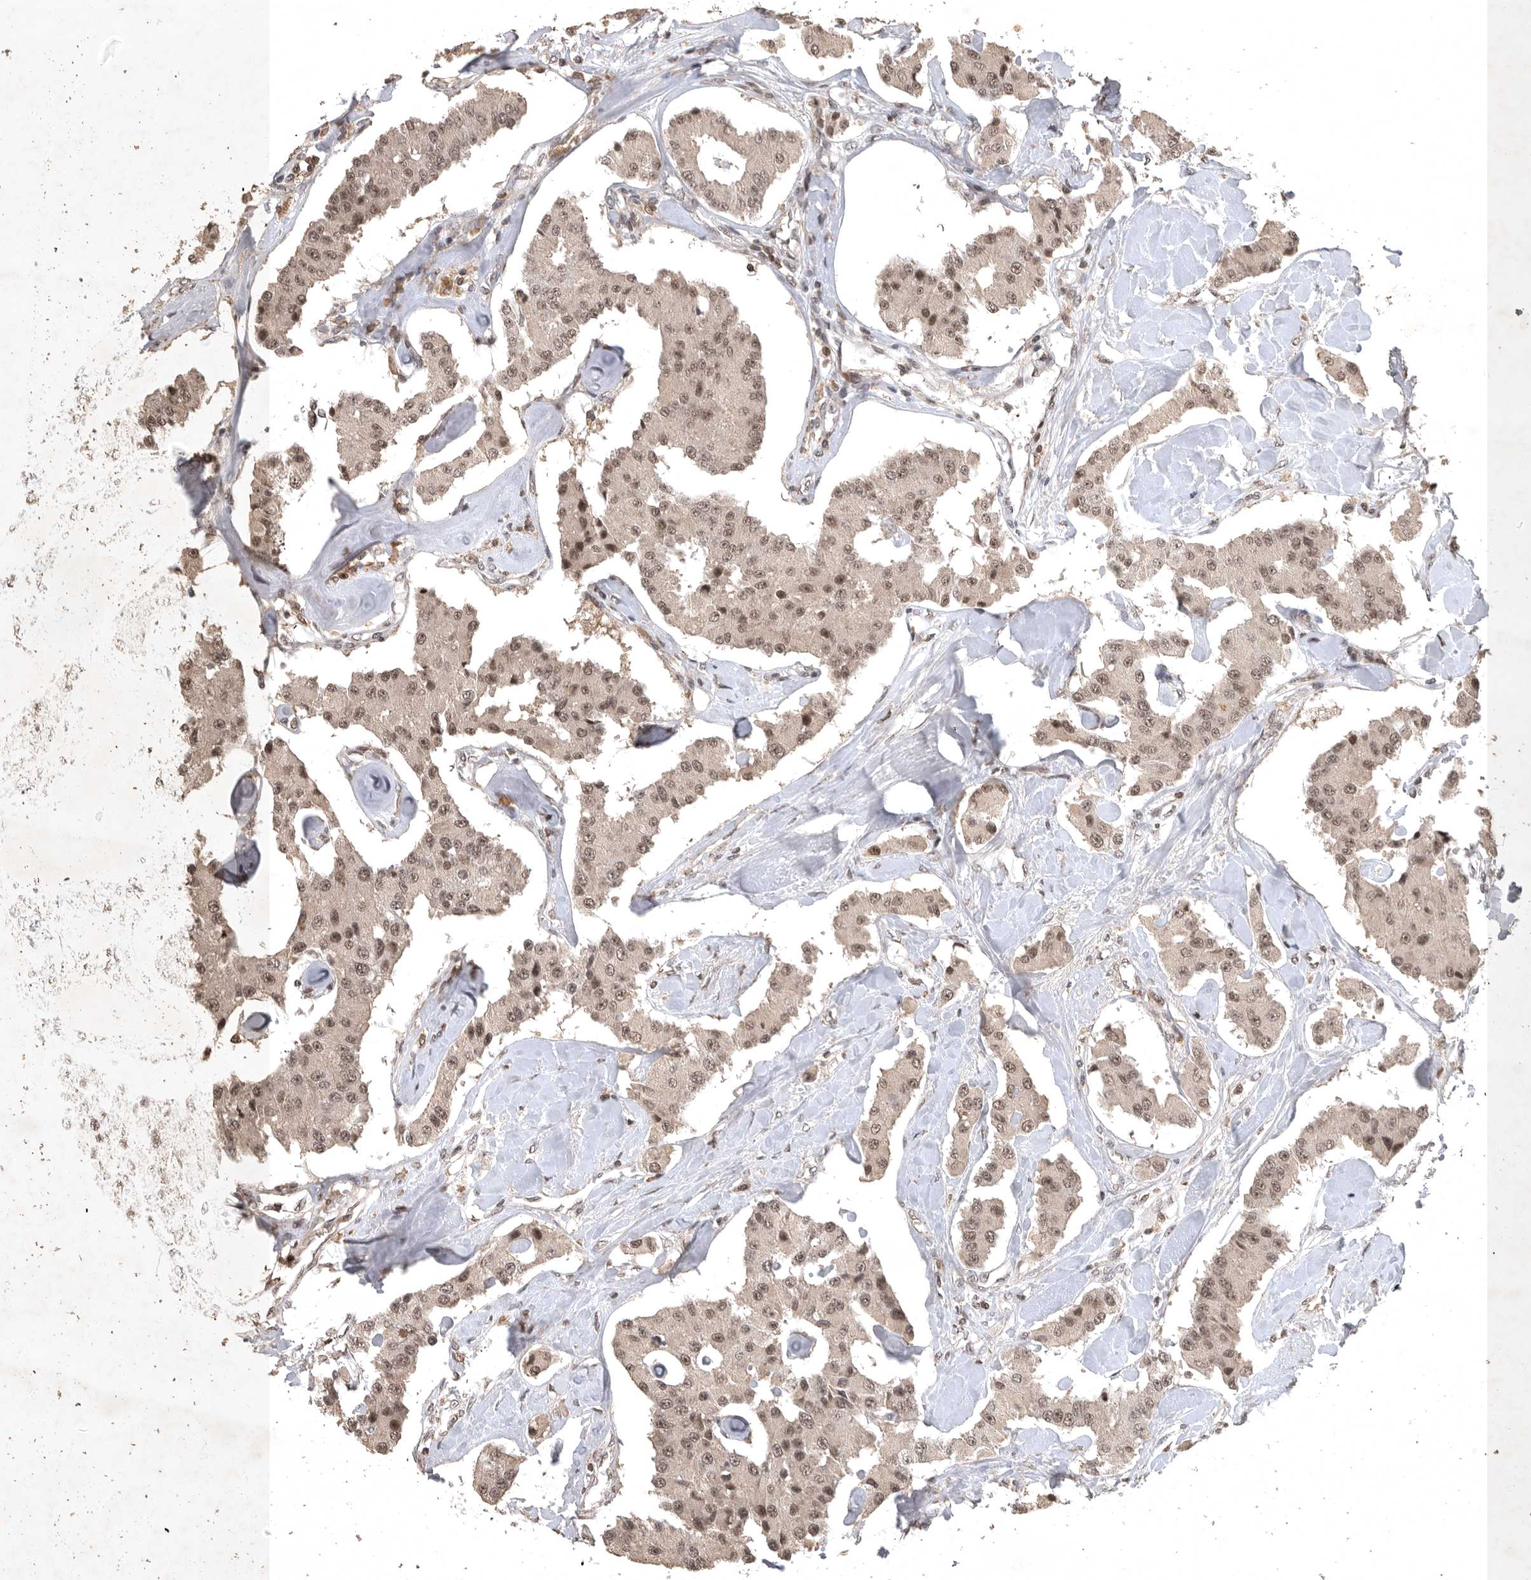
{"staining": {"intensity": "moderate", "quantity": ">75%", "location": "nuclear"}, "tissue": "carcinoid", "cell_type": "Tumor cells", "image_type": "cancer", "snomed": [{"axis": "morphology", "description": "Carcinoid, malignant, NOS"}, {"axis": "topography", "description": "Pancreas"}], "caption": "Protein staining of malignant carcinoid tissue exhibits moderate nuclear positivity in about >75% of tumor cells.", "gene": "CBLL1", "patient": {"sex": "male", "age": 41}}